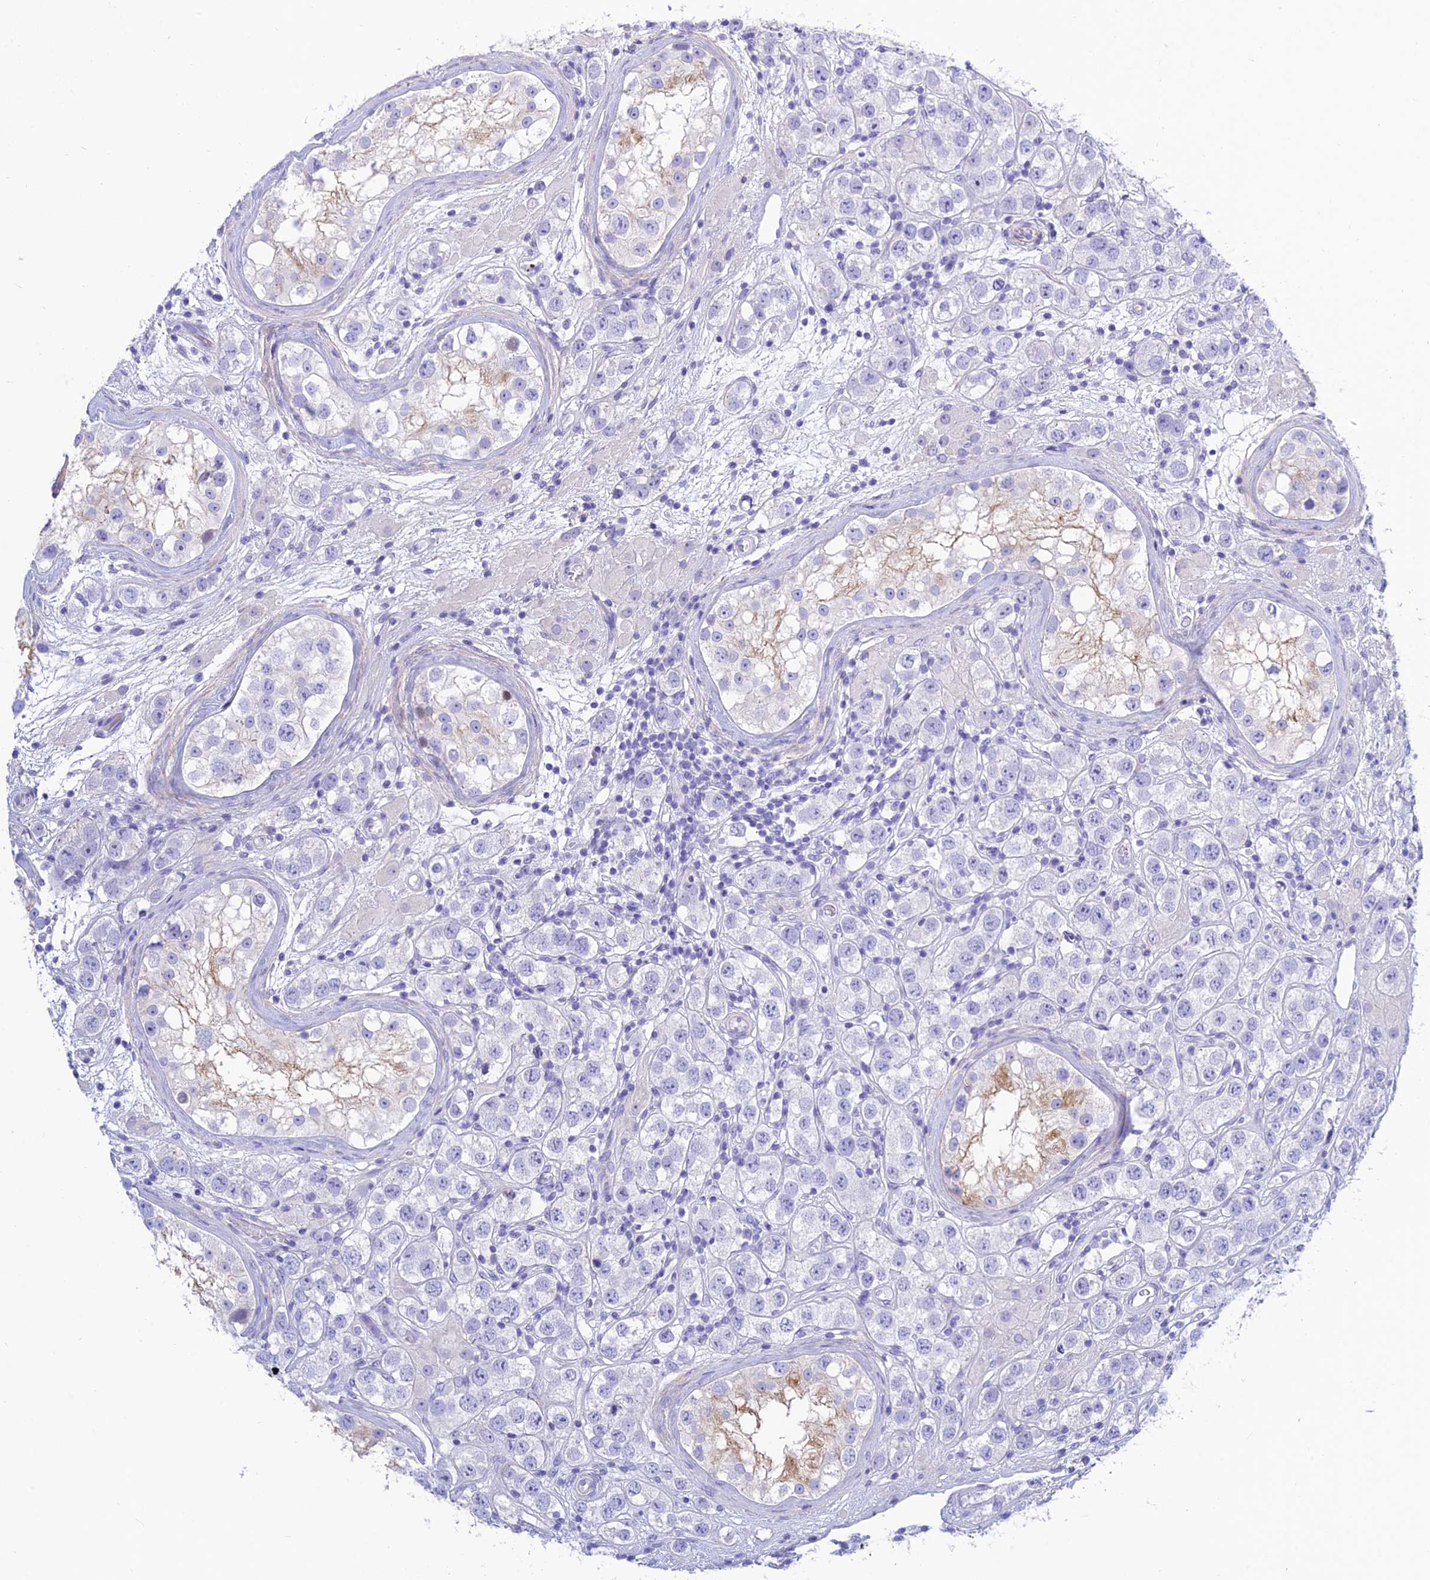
{"staining": {"intensity": "negative", "quantity": "none", "location": "none"}, "tissue": "testis cancer", "cell_type": "Tumor cells", "image_type": "cancer", "snomed": [{"axis": "morphology", "description": "Seminoma, NOS"}, {"axis": "topography", "description": "Testis"}], "caption": "Human testis cancer (seminoma) stained for a protein using immunohistochemistry reveals no staining in tumor cells.", "gene": "PRNP", "patient": {"sex": "male", "age": 28}}